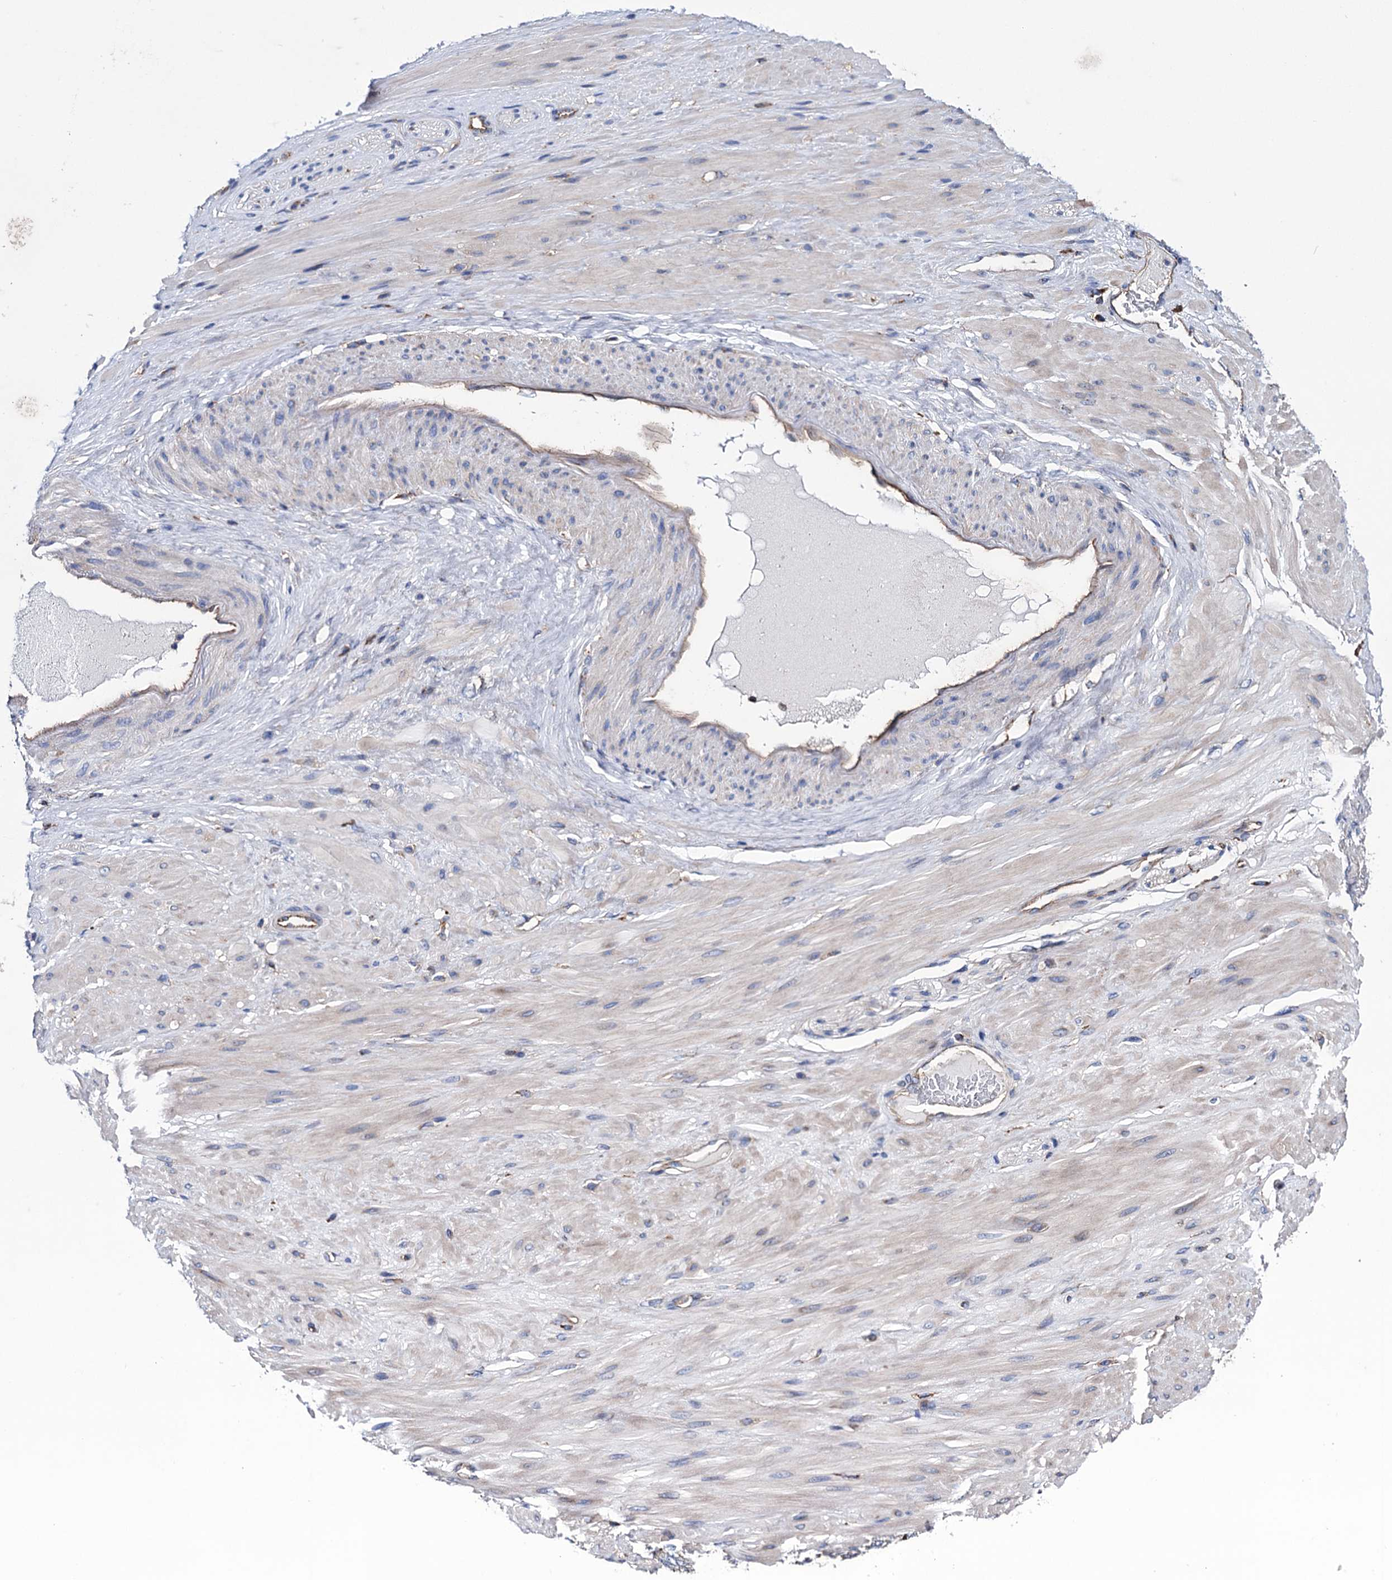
{"staining": {"intensity": "negative", "quantity": "none", "location": "none"}, "tissue": "adipose tissue", "cell_type": "Adipocytes", "image_type": "normal", "snomed": [{"axis": "morphology", "description": "Normal tissue, NOS"}, {"axis": "morphology", "description": "Adenocarcinoma, Low grade"}, {"axis": "topography", "description": "Prostate"}, {"axis": "topography", "description": "Peripheral nerve tissue"}], "caption": "Immunohistochemistry (IHC) histopathology image of unremarkable adipose tissue stained for a protein (brown), which reveals no positivity in adipocytes.", "gene": "SCPEP1", "patient": {"sex": "male", "age": 63}}